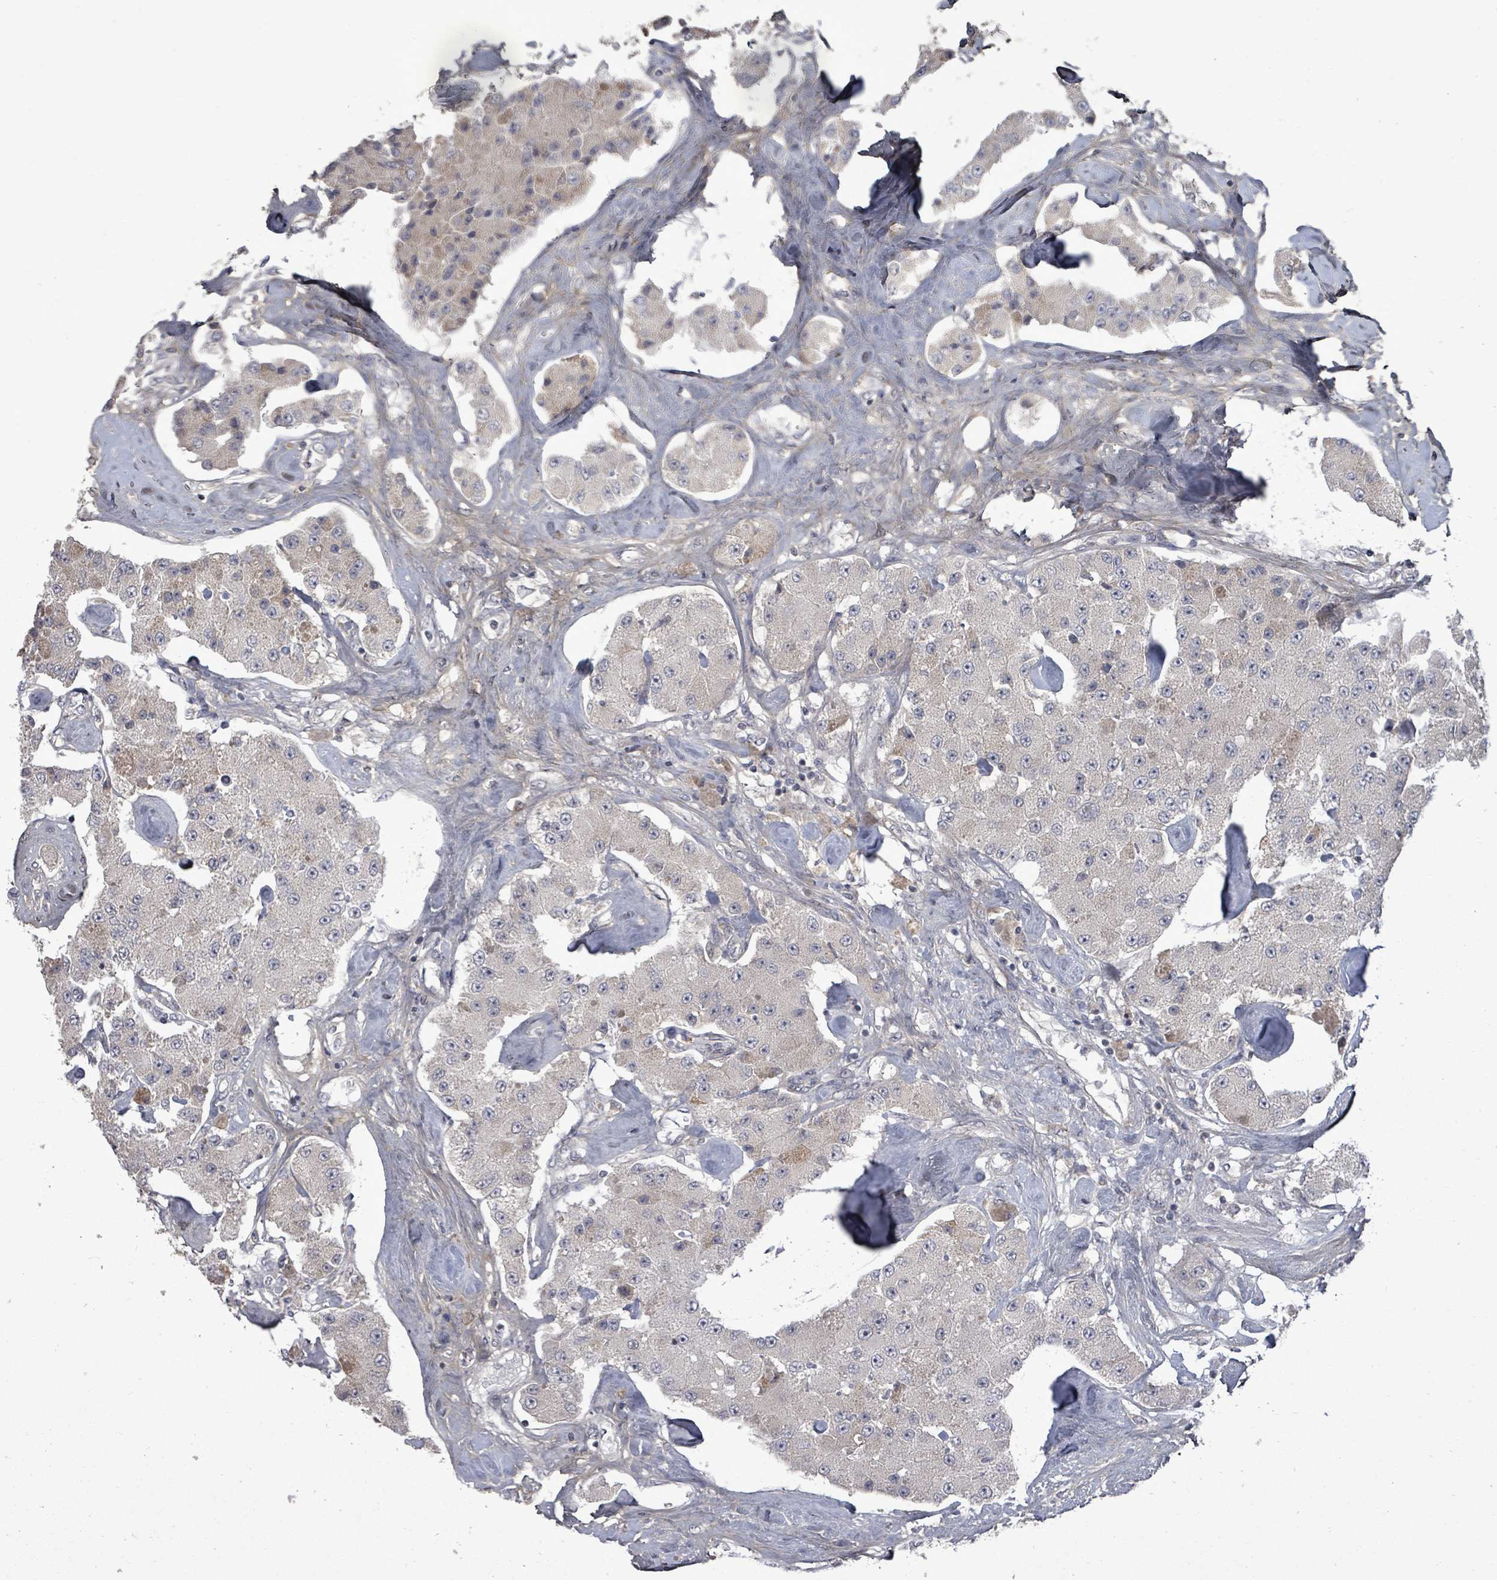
{"staining": {"intensity": "negative", "quantity": "none", "location": "none"}, "tissue": "carcinoid", "cell_type": "Tumor cells", "image_type": "cancer", "snomed": [{"axis": "morphology", "description": "Carcinoid, malignant, NOS"}, {"axis": "topography", "description": "Pancreas"}], "caption": "Carcinoid stained for a protein using immunohistochemistry (IHC) exhibits no expression tumor cells.", "gene": "POMGNT2", "patient": {"sex": "male", "age": 41}}